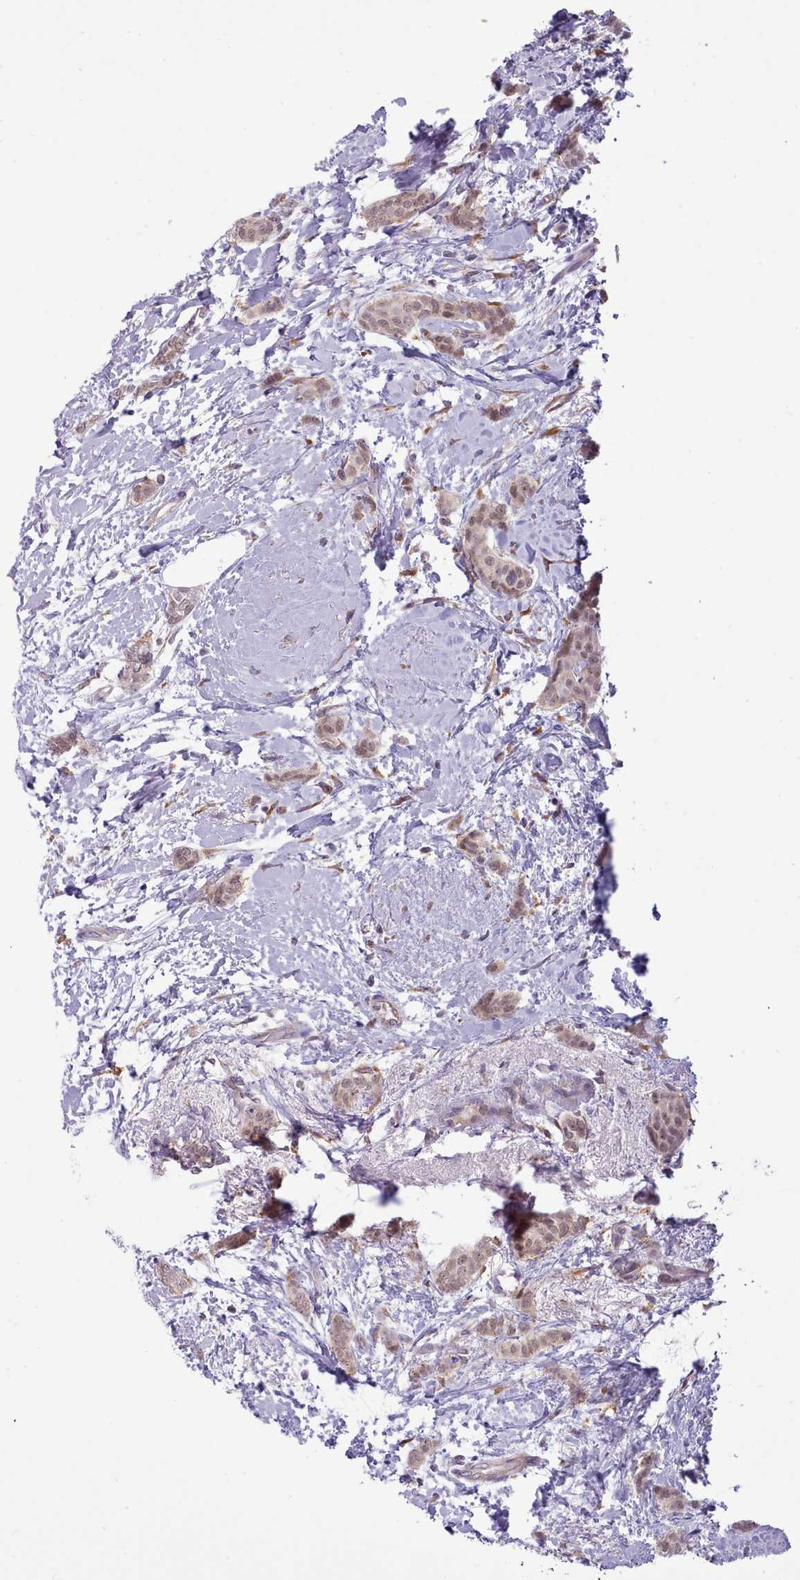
{"staining": {"intensity": "weak", "quantity": ">75%", "location": "nuclear"}, "tissue": "breast cancer", "cell_type": "Tumor cells", "image_type": "cancer", "snomed": [{"axis": "morphology", "description": "Duct carcinoma"}, {"axis": "topography", "description": "Breast"}], "caption": "This is a photomicrograph of immunohistochemistry (IHC) staining of breast intraductal carcinoma, which shows weak expression in the nuclear of tumor cells.", "gene": "SEC61B", "patient": {"sex": "female", "age": 72}}